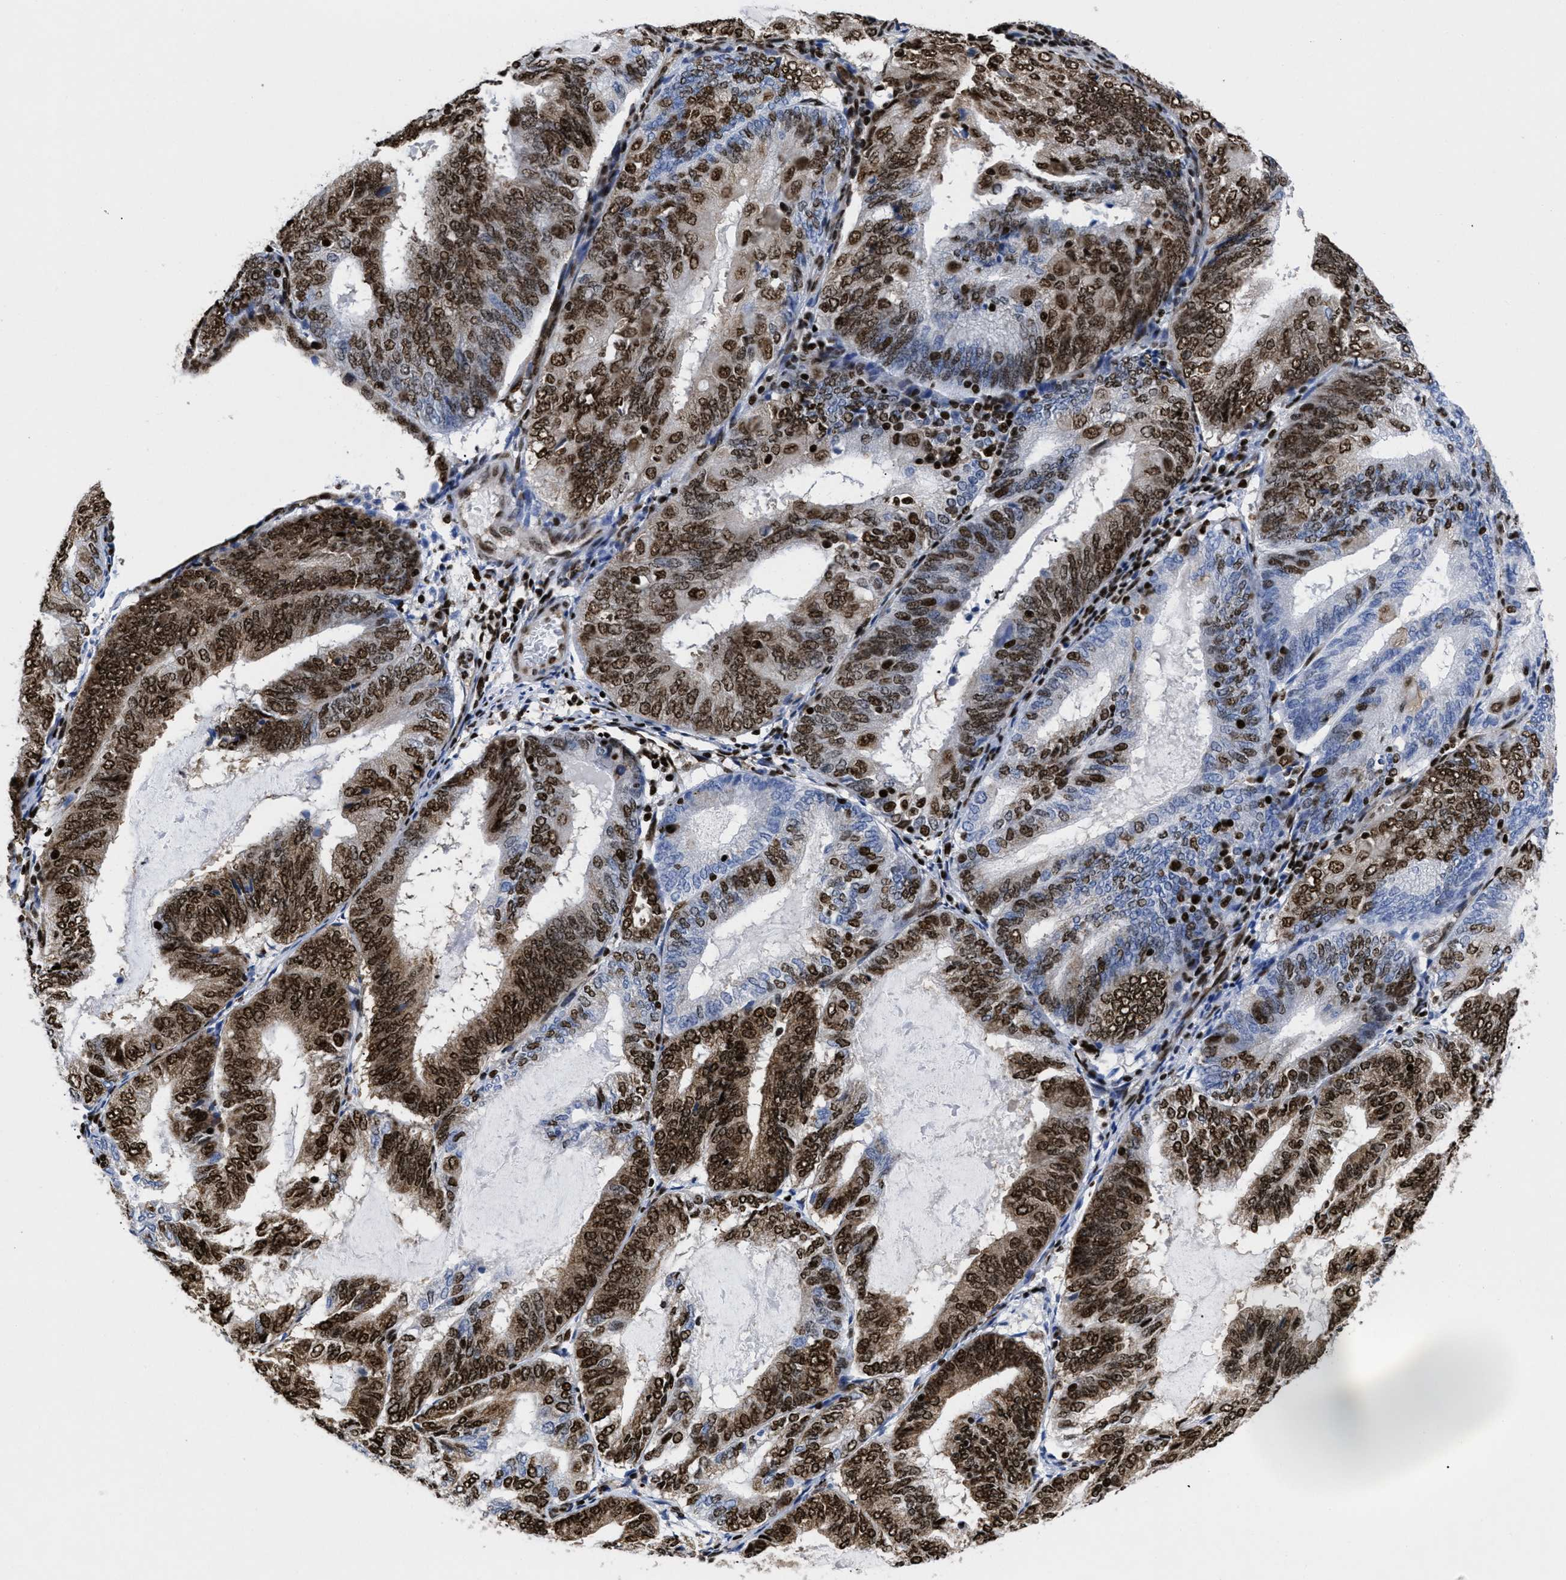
{"staining": {"intensity": "strong", "quantity": ">75%", "location": "cytoplasmic/membranous,nuclear"}, "tissue": "endometrial cancer", "cell_type": "Tumor cells", "image_type": "cancer", "snomed": [{"axis": "morphology", "description": "Adenocarcinoma, NOS"}, {"axis": "topography", "description": "Endometrium"}], "caption": "Tumor cells exhibit strong cytoplasmic/membranous and nuclear positivity in approximately >75% of cells in endometrial cancer (adenocarcinoma).", "gene": "CALHM3", "patient": {"sex": "female", "age": 81}}